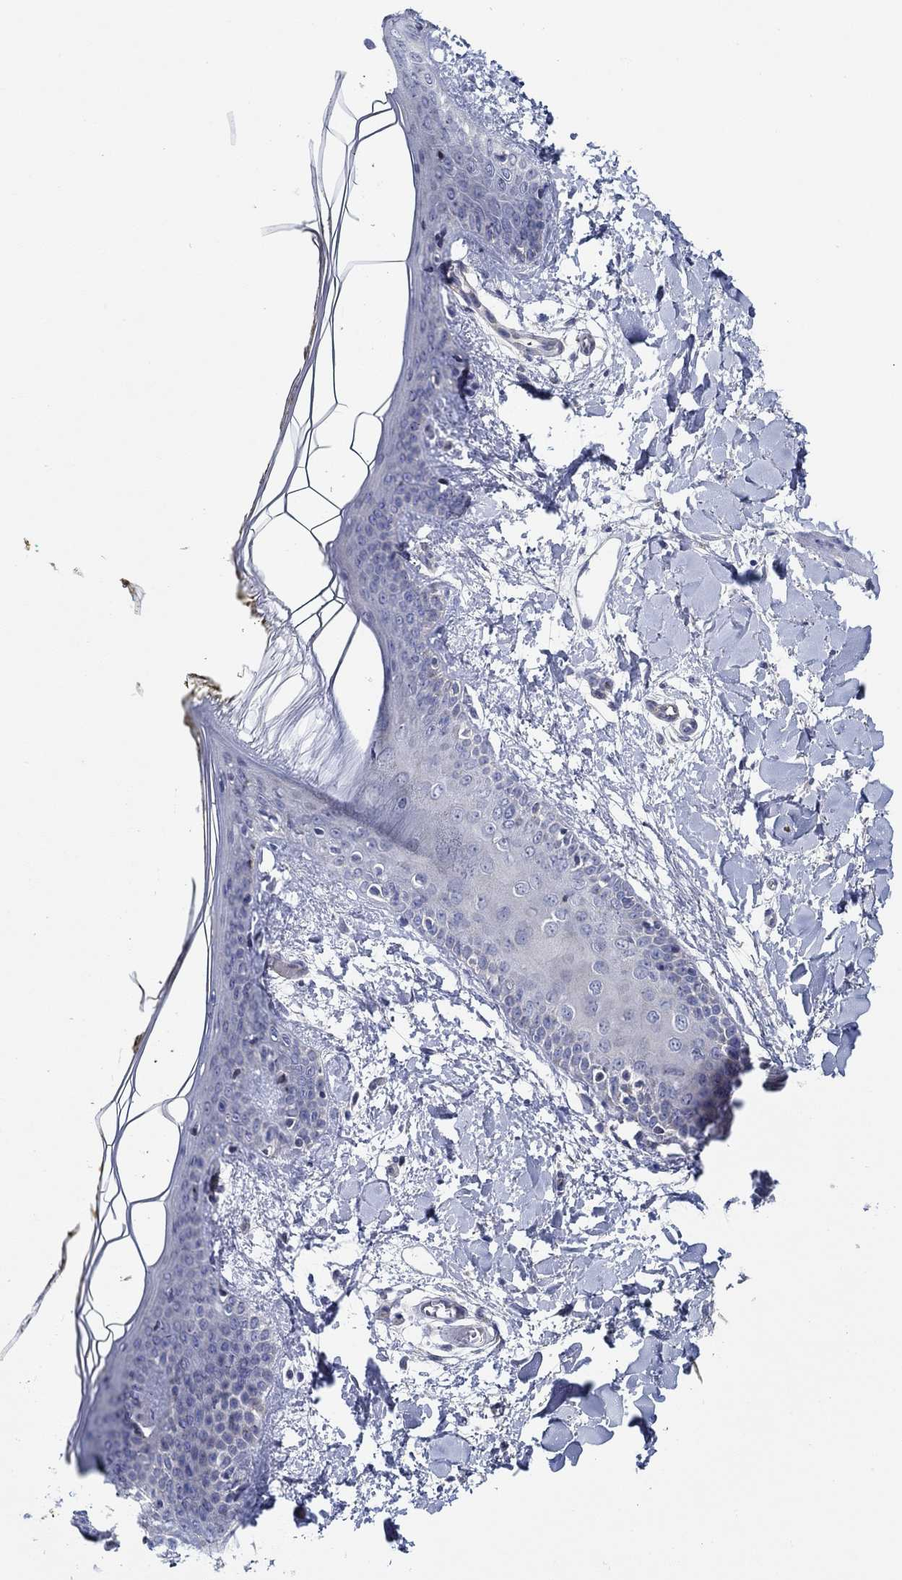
{"staining": {"intensity": "negative", "quantity": "none", "location": "none"}, "tissue": "skin", "cell_type": "Fibroblasts", "image_type": "normal", "snomed": [{"axis": "morphology", "description": "Normal tissue, NOS"}, {"axis": "topography", "description": "Skin"}], "caption": "An image of human skin is negative for staining in fibroblasts. The staining is performed using DAB brown chromogen with nuclei counter-stained in using hematoxylin.", "gene": "CFAP61", "patient": {"sex": "female", "age": 34}}